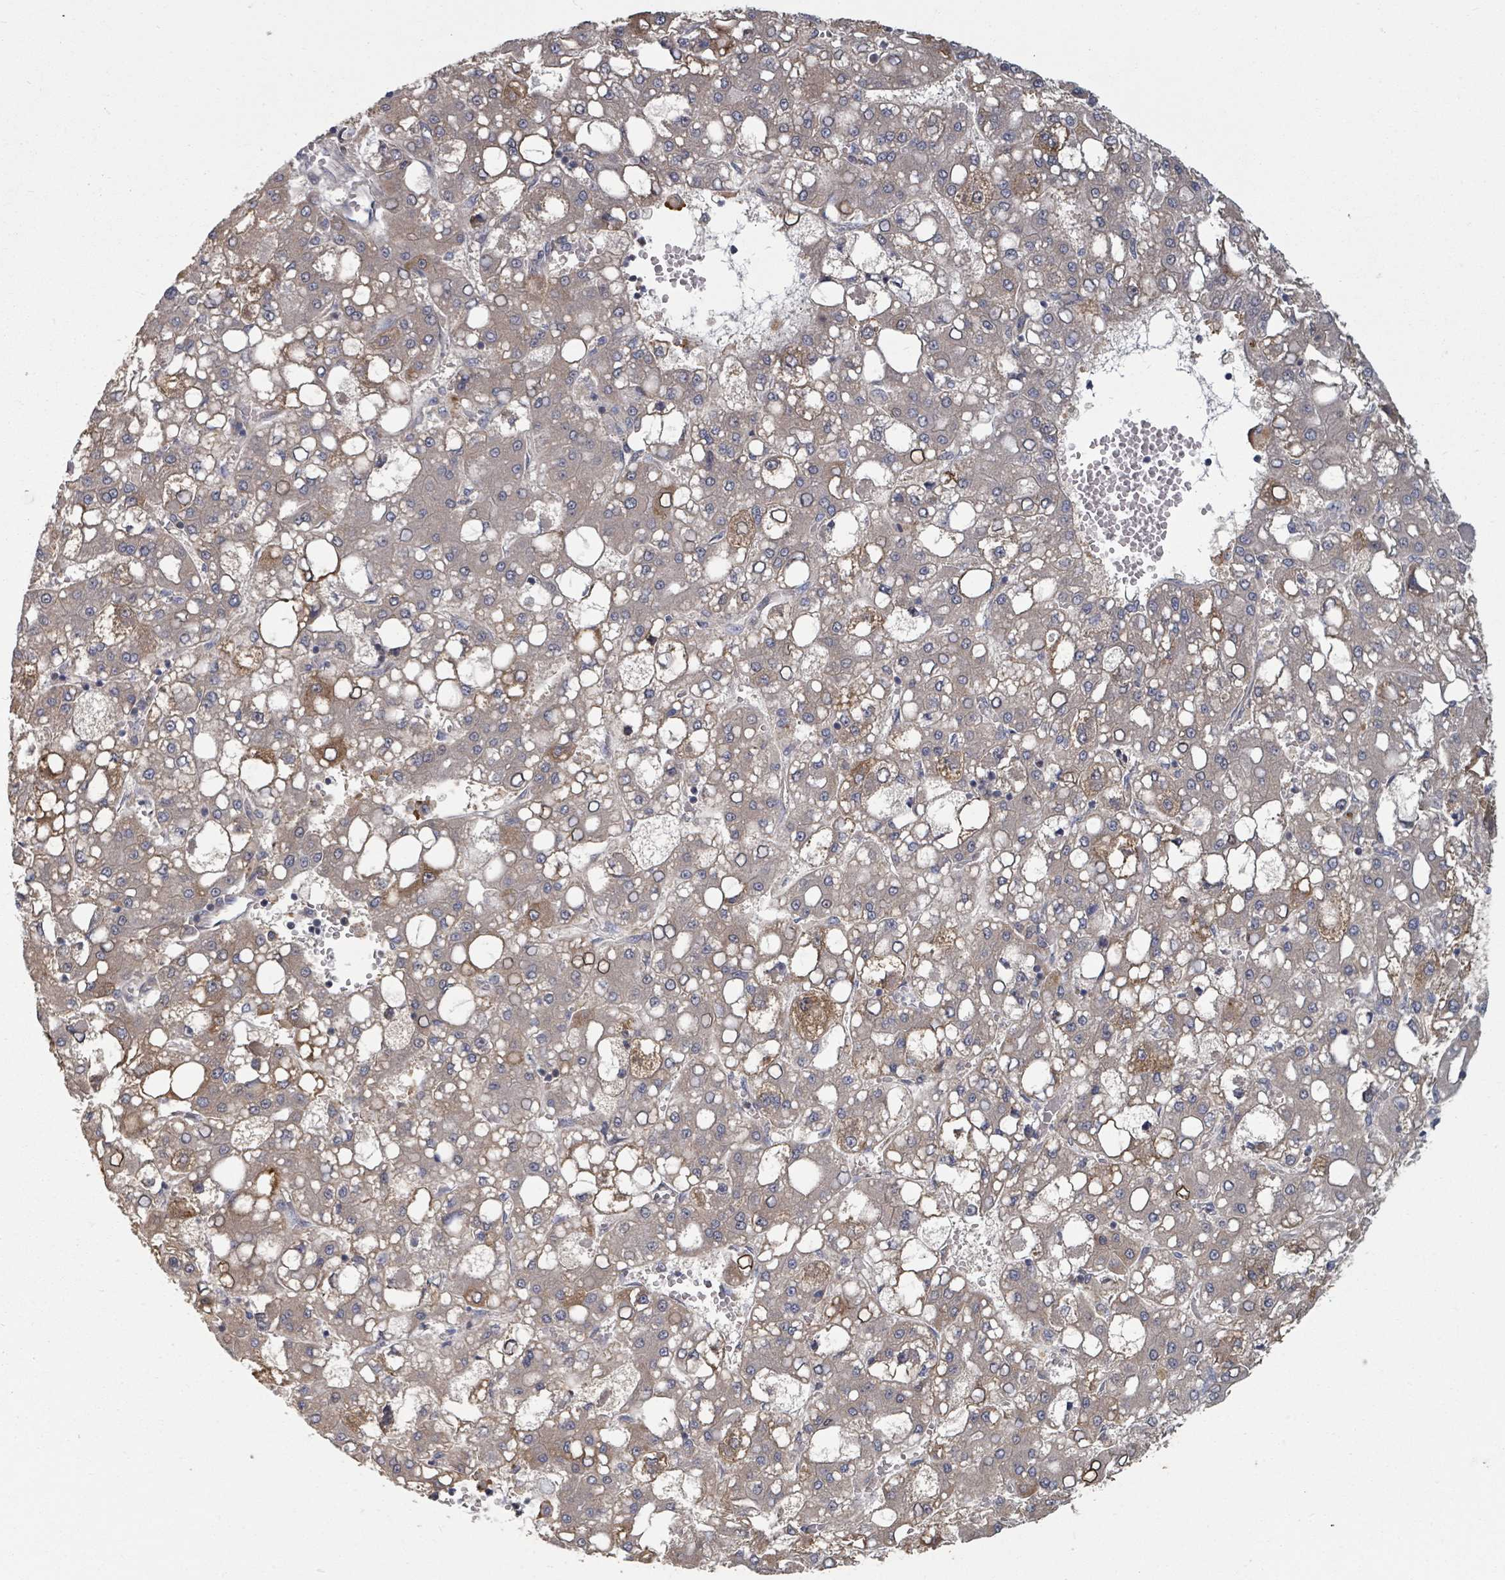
{"staining": {"intensity": "weak", "quantity": "<25%", "location": "cytoplasmic/membranous"}, "tissue": "liver cancer", "cell_type": "Tumor cells", "image_type": "cancer", "snomed": [{"axis": "morphology", "description": "Carcinoma, Hepatocellular, NOS"}, {"axis": "topography", "description": "Liver"}], "caption": "High power microscopy image of an immunohistochemistry micrograph of hepatocellular carcinoma (liver), revealing no significant staining in tumor cells. Brightfield microscopy of immunohistochemistry (IHC) stained with DAB (brown) and hematoxylin (blue), captured at high magnification.", "gene": "GABBR1", "patient": {"sex": "male", "age": 65}}